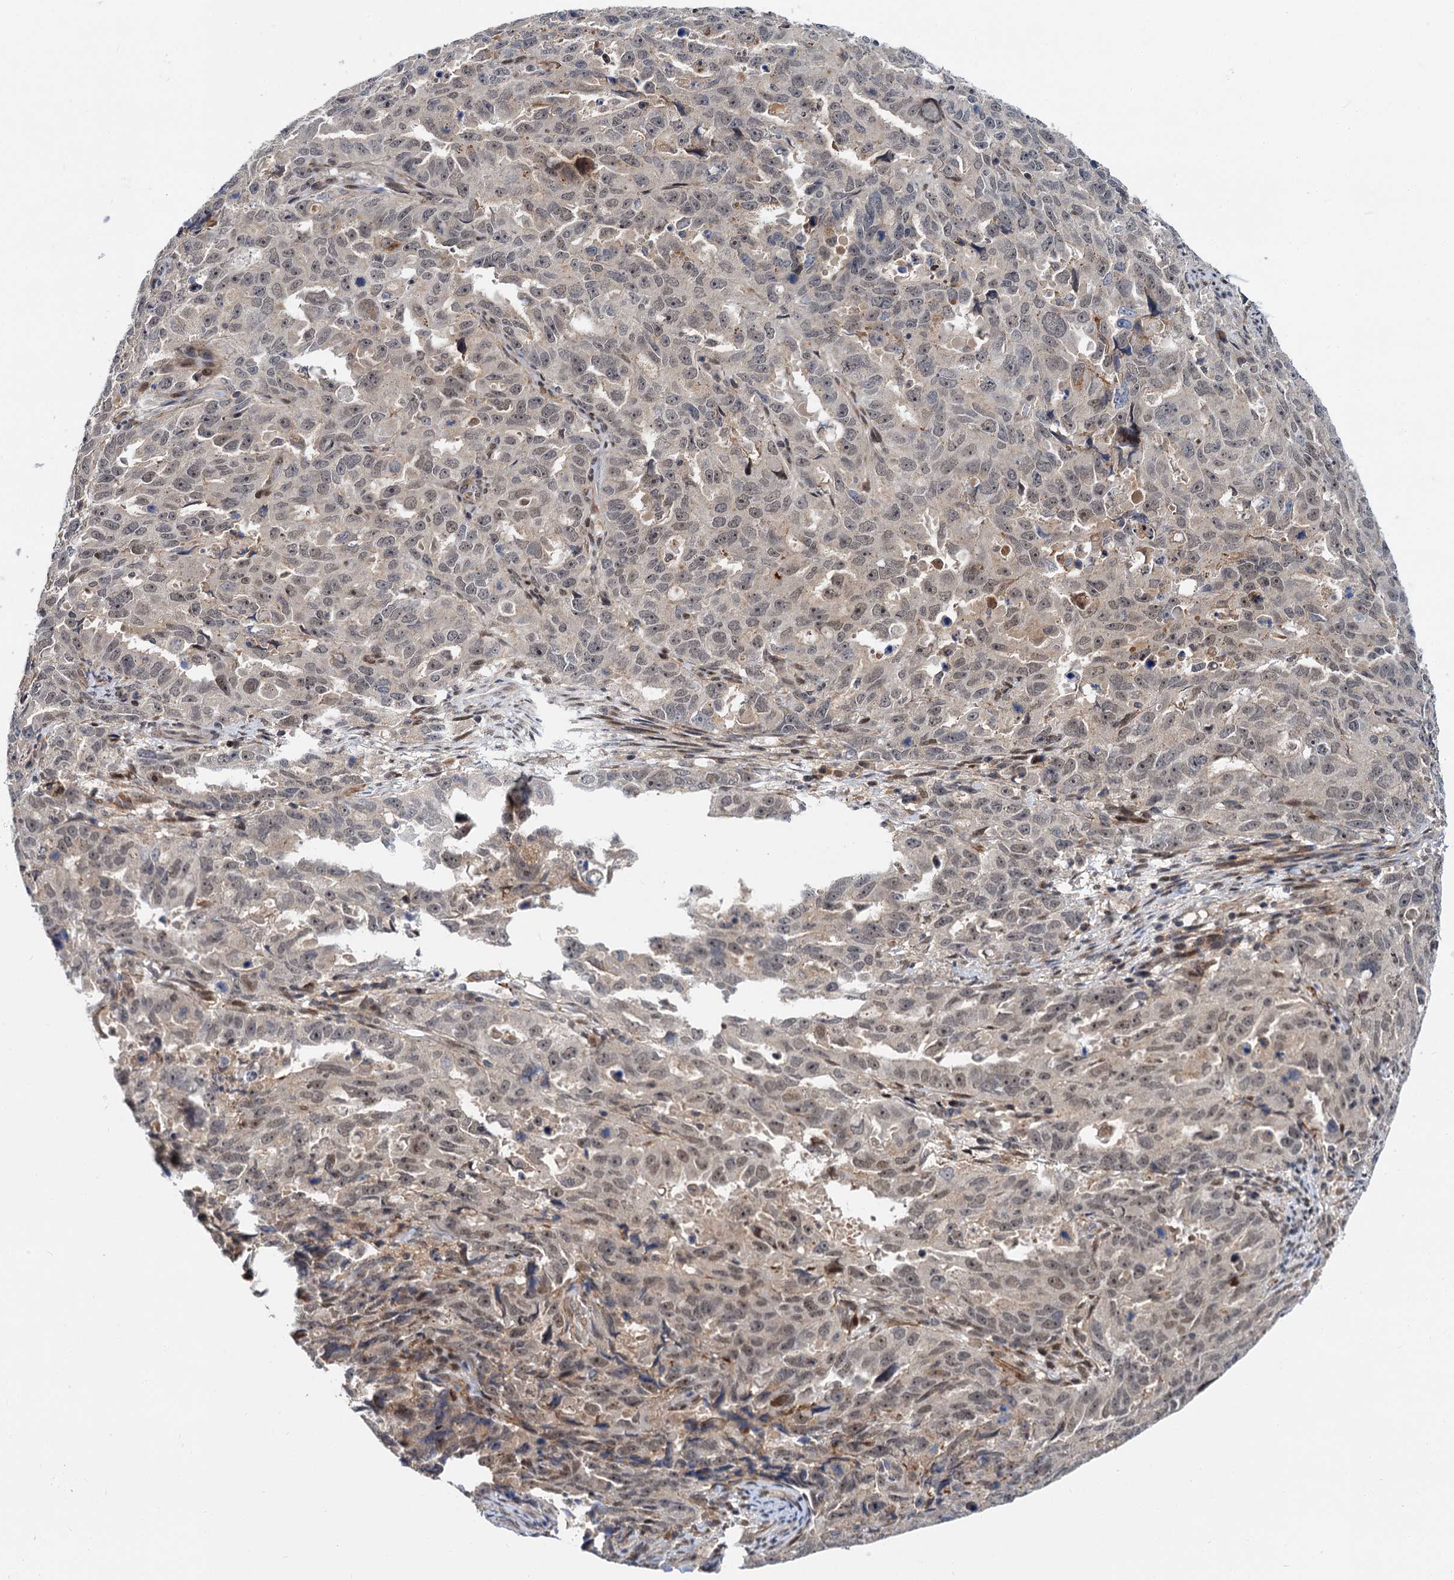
{"staining": {"intensity": "weak", "quantity": "25%-75%", "location": "nuclear"}, "tissue": "endometrial cancer", "cell_type": "Tumor cells", "image_type": "cancer", "snomed": [{"axis": "morphology", "description": "Adenocarcinoma, NOS"}, {"axis": "topography", "description": "Endometrium"}], "caption": "Human endometrial adenocarcinoma stained with a protein marker shows weak staining in tumor cells.", "gene": "MBD6", "patient": {"sex": "female", "age": 65}}